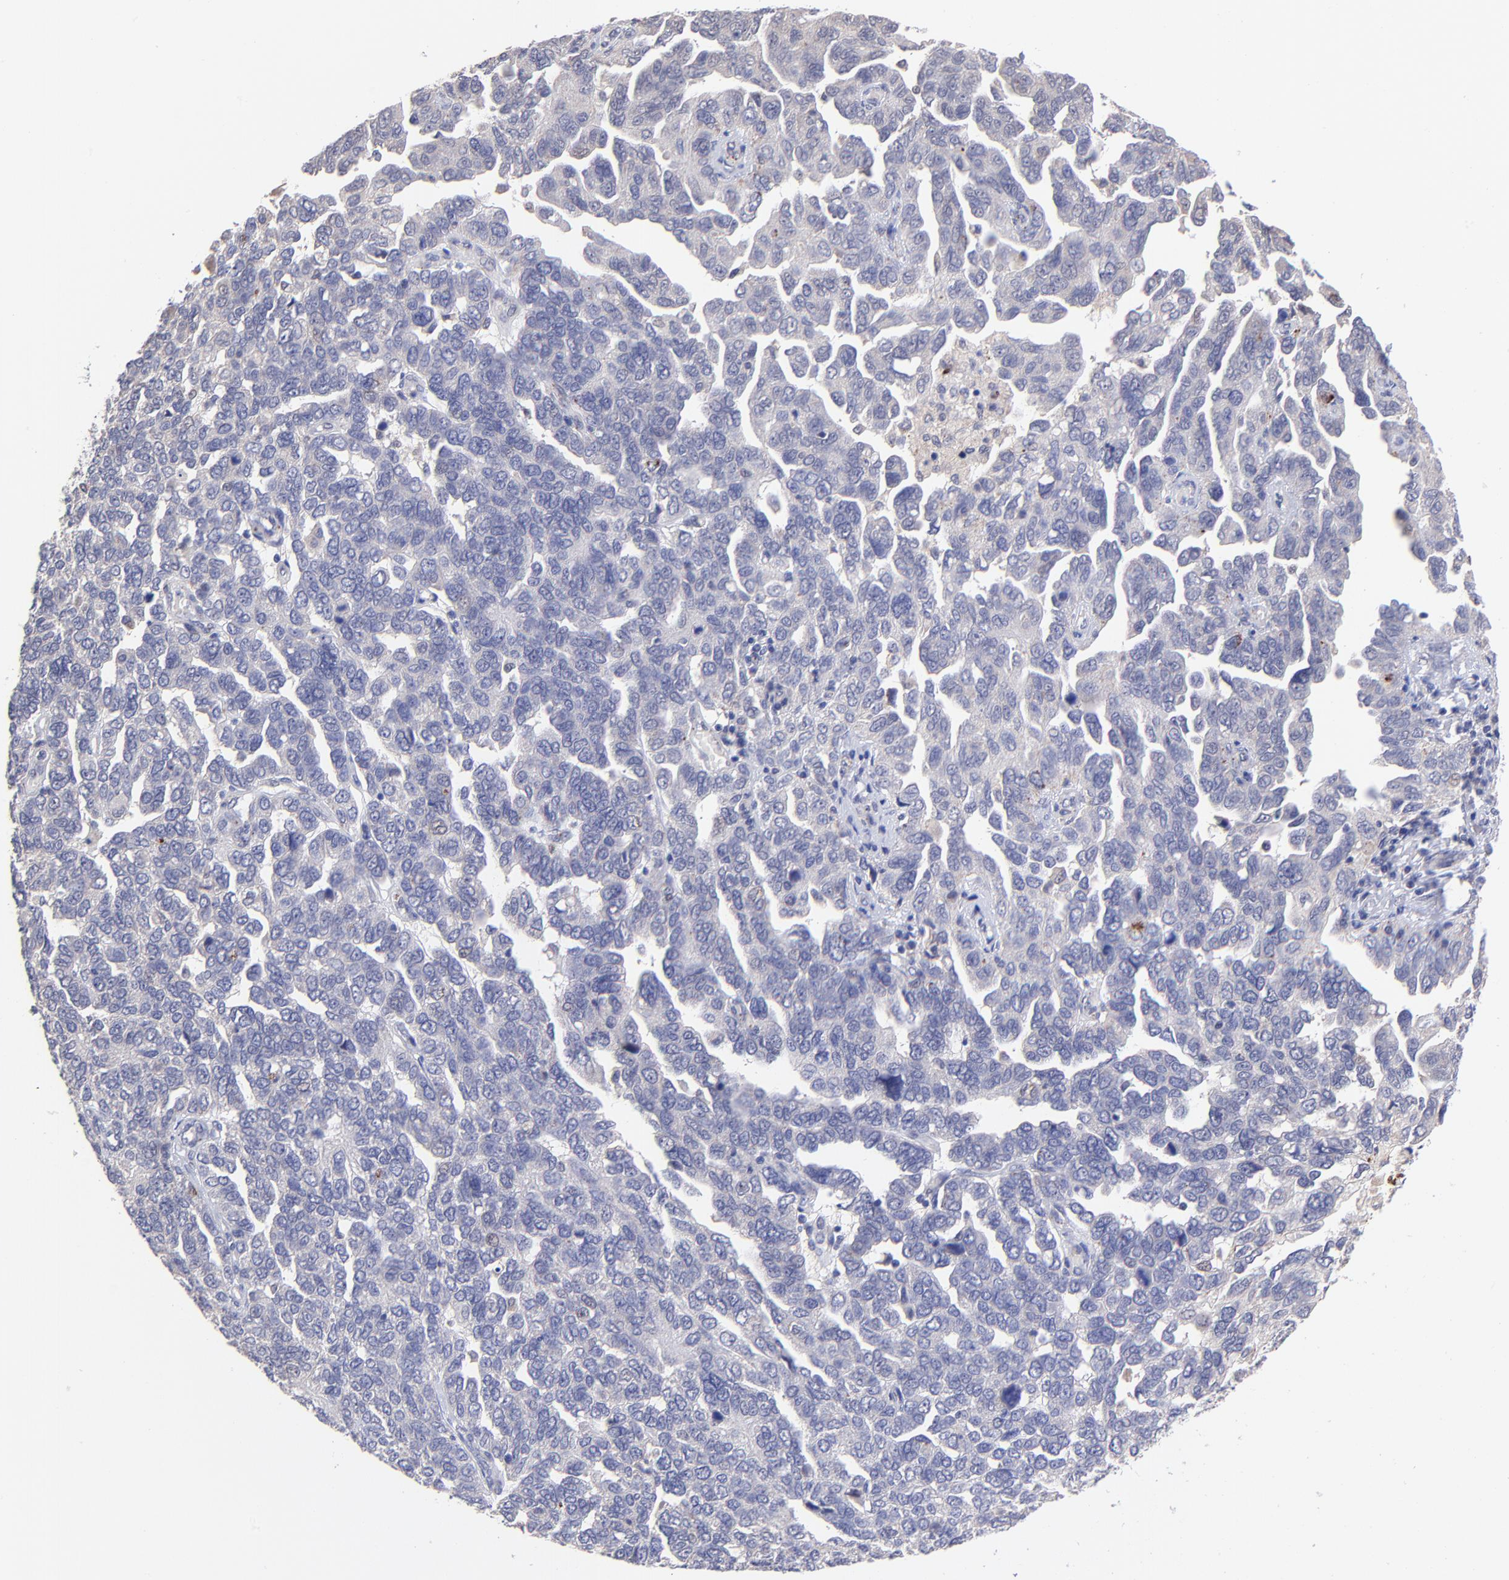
{"staining": {"intensity": "negative", "quantity": "none", "location": "none"}, "tissue": "ovarian cancer", "cell_type": "Tumor cells", "image_type": "cancer", "snomed": [{"axis": "morphology", "description": "Cystadenocarcinoma, serous, NOS"}, {"axis": "topography", "description": "Ovary"}], "caption": "Photomicrograph shows no protein staining in tumor cells of ovarian serous cystadenocarcinoma tissue. The staining was performed using DAB (3,3'-diaminobenzidine) to visualize the protein expression in brown, while the nuclei were stained in blue with hematoxylin (Magnification: 20x).", "gene": "ZNF747", "patient": {"sex": "female", "age": 64}}